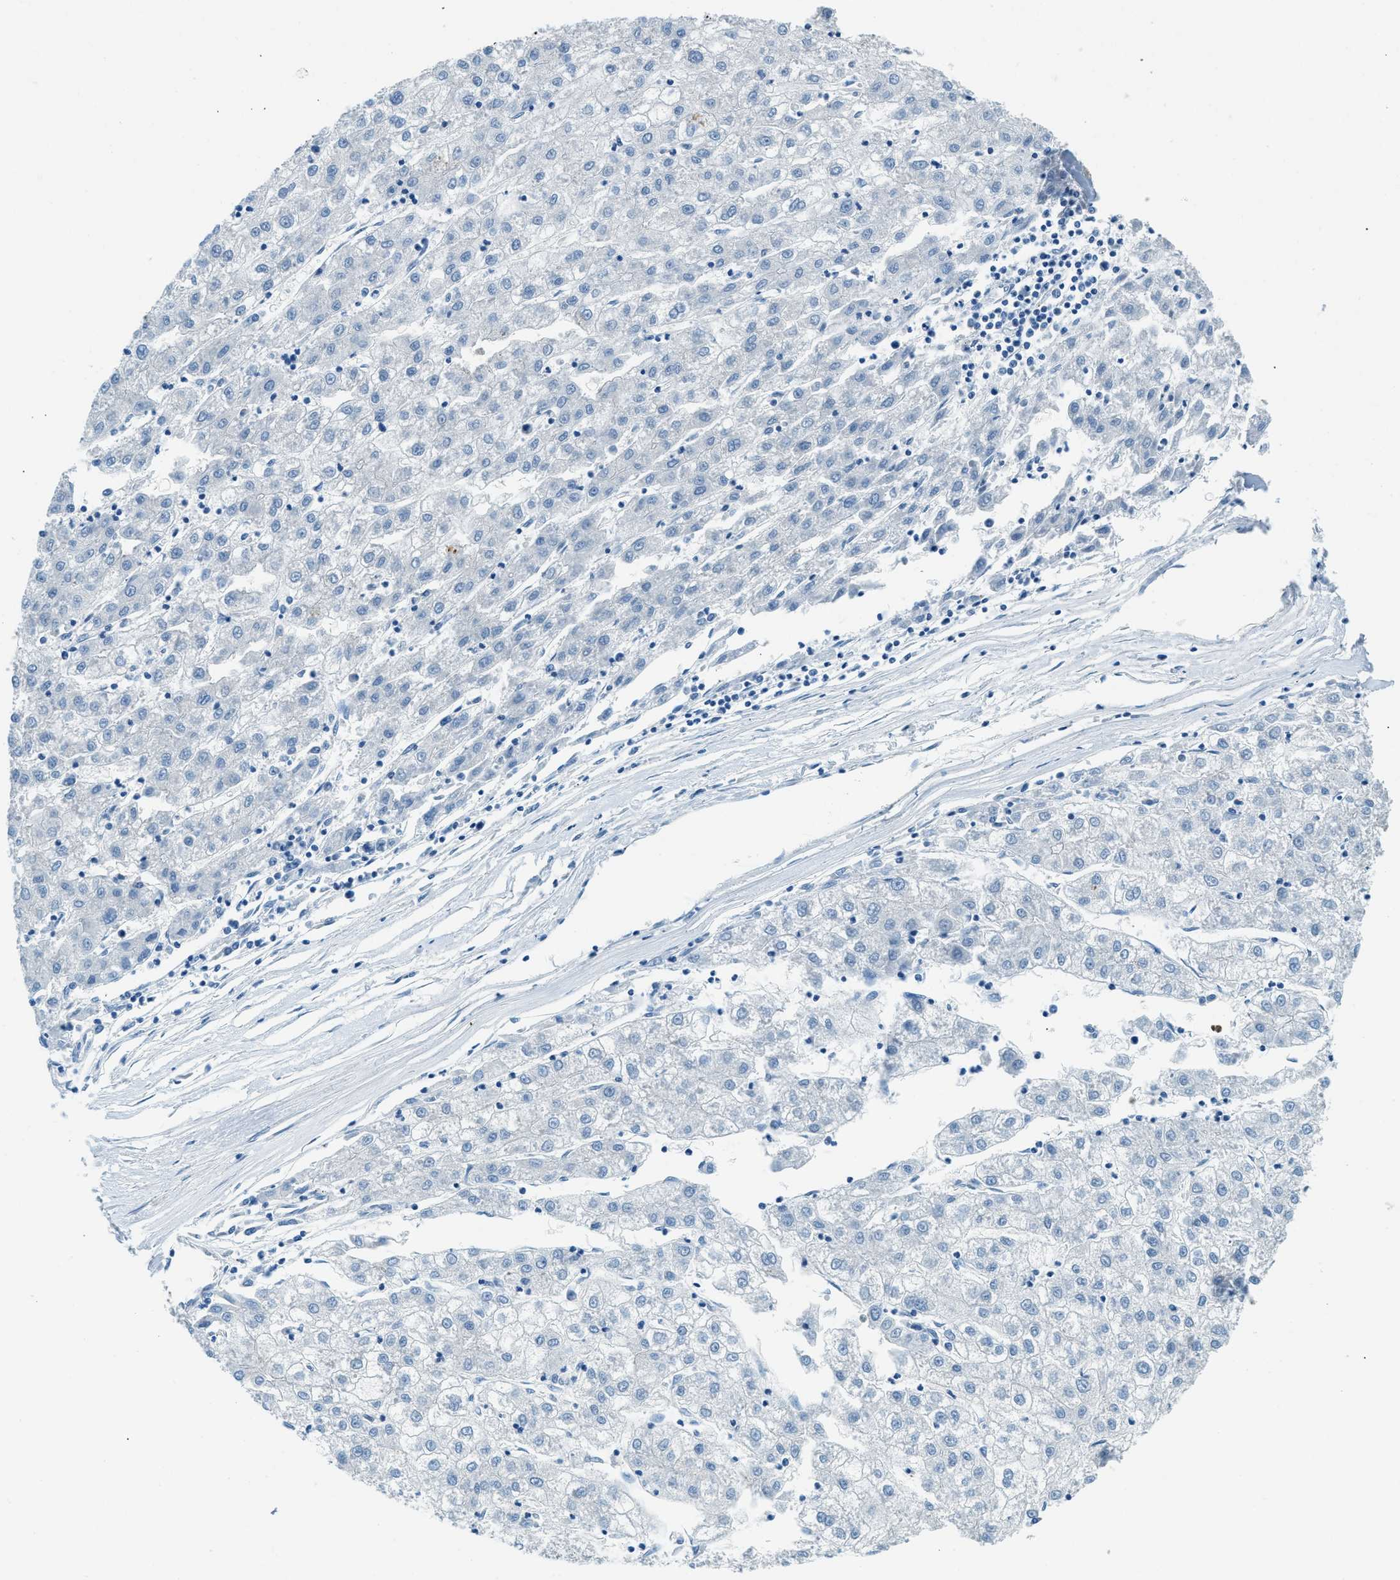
{"staining": {"intensity": "negative", "quantity": "none", "location": "none"}, "tissue": "liver cancer", "cell_type": "Tumor cells", "image_type": "cancer", "snomed": [{"axis": "morphology", "description": "Carcinoma, Hepatocellular, NOS"}, {"axis": "topography", "description": "Liver"}], "caption": "Tumor cells show no significant protein staining in hepatocellular carcinoma (liver).", "gene": "ZNF367", "patient": {"sex": "male", "age": 72}}